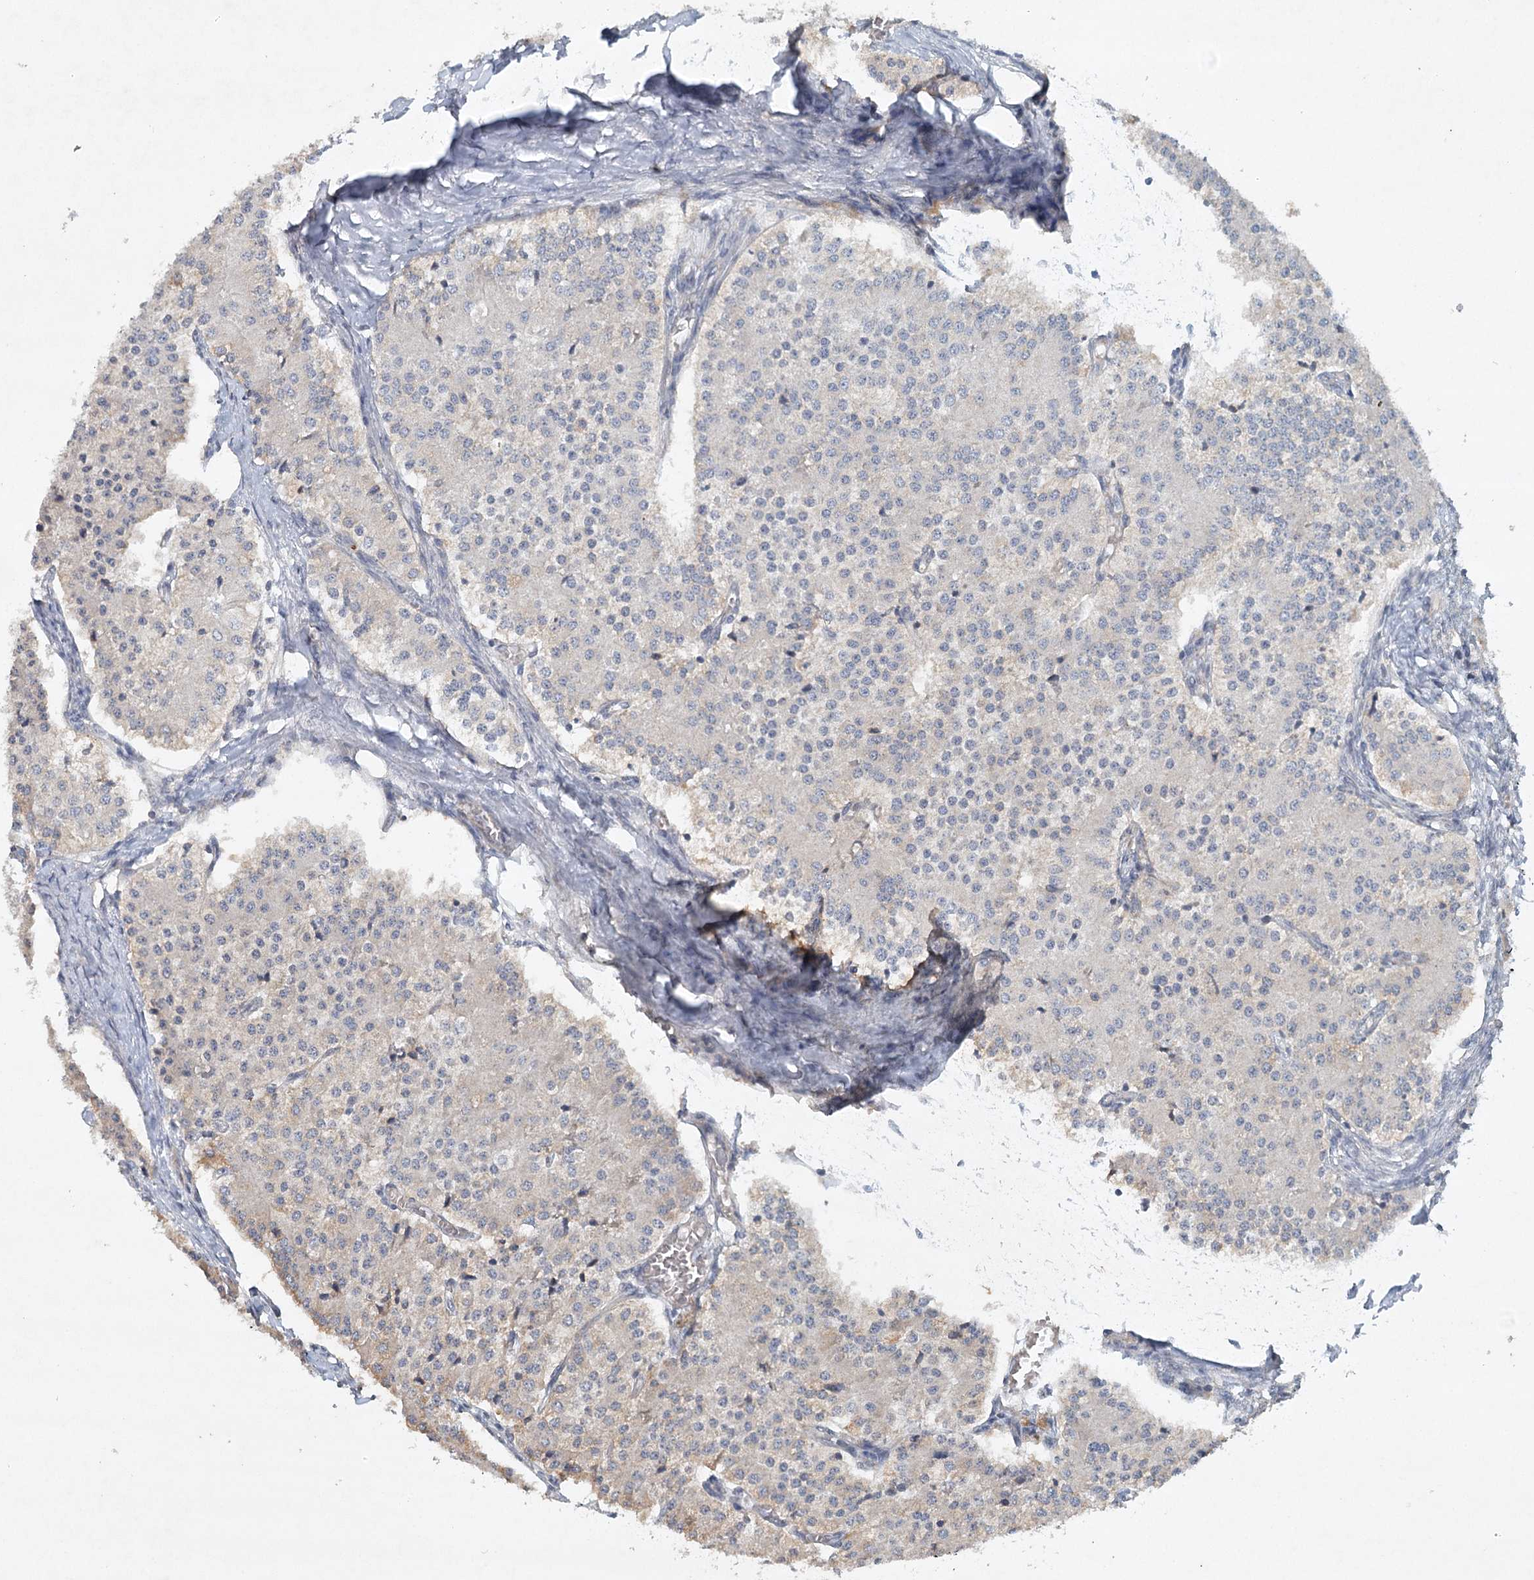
{"staining": {"intensity": "weak", "quantity": "<25%", "location": "cytoplasmic/membranous"}, "tissue": "carcinoid", "cell_type": "Tumor cells", "image_type": "cancer", "snomed": [{"axis": "morphology", "description": "Carcinoid, malignant, NOS"}, {"axis": "topography", "description": "Colon"}], "caption": "DAB (3,3'-diaminobenzidine) immunohistochemical staining of human carcinoid reveals no significant staining in tumor cells.", "gene": "SYNPO", "patient": {"sex": "female", "age": 52}}